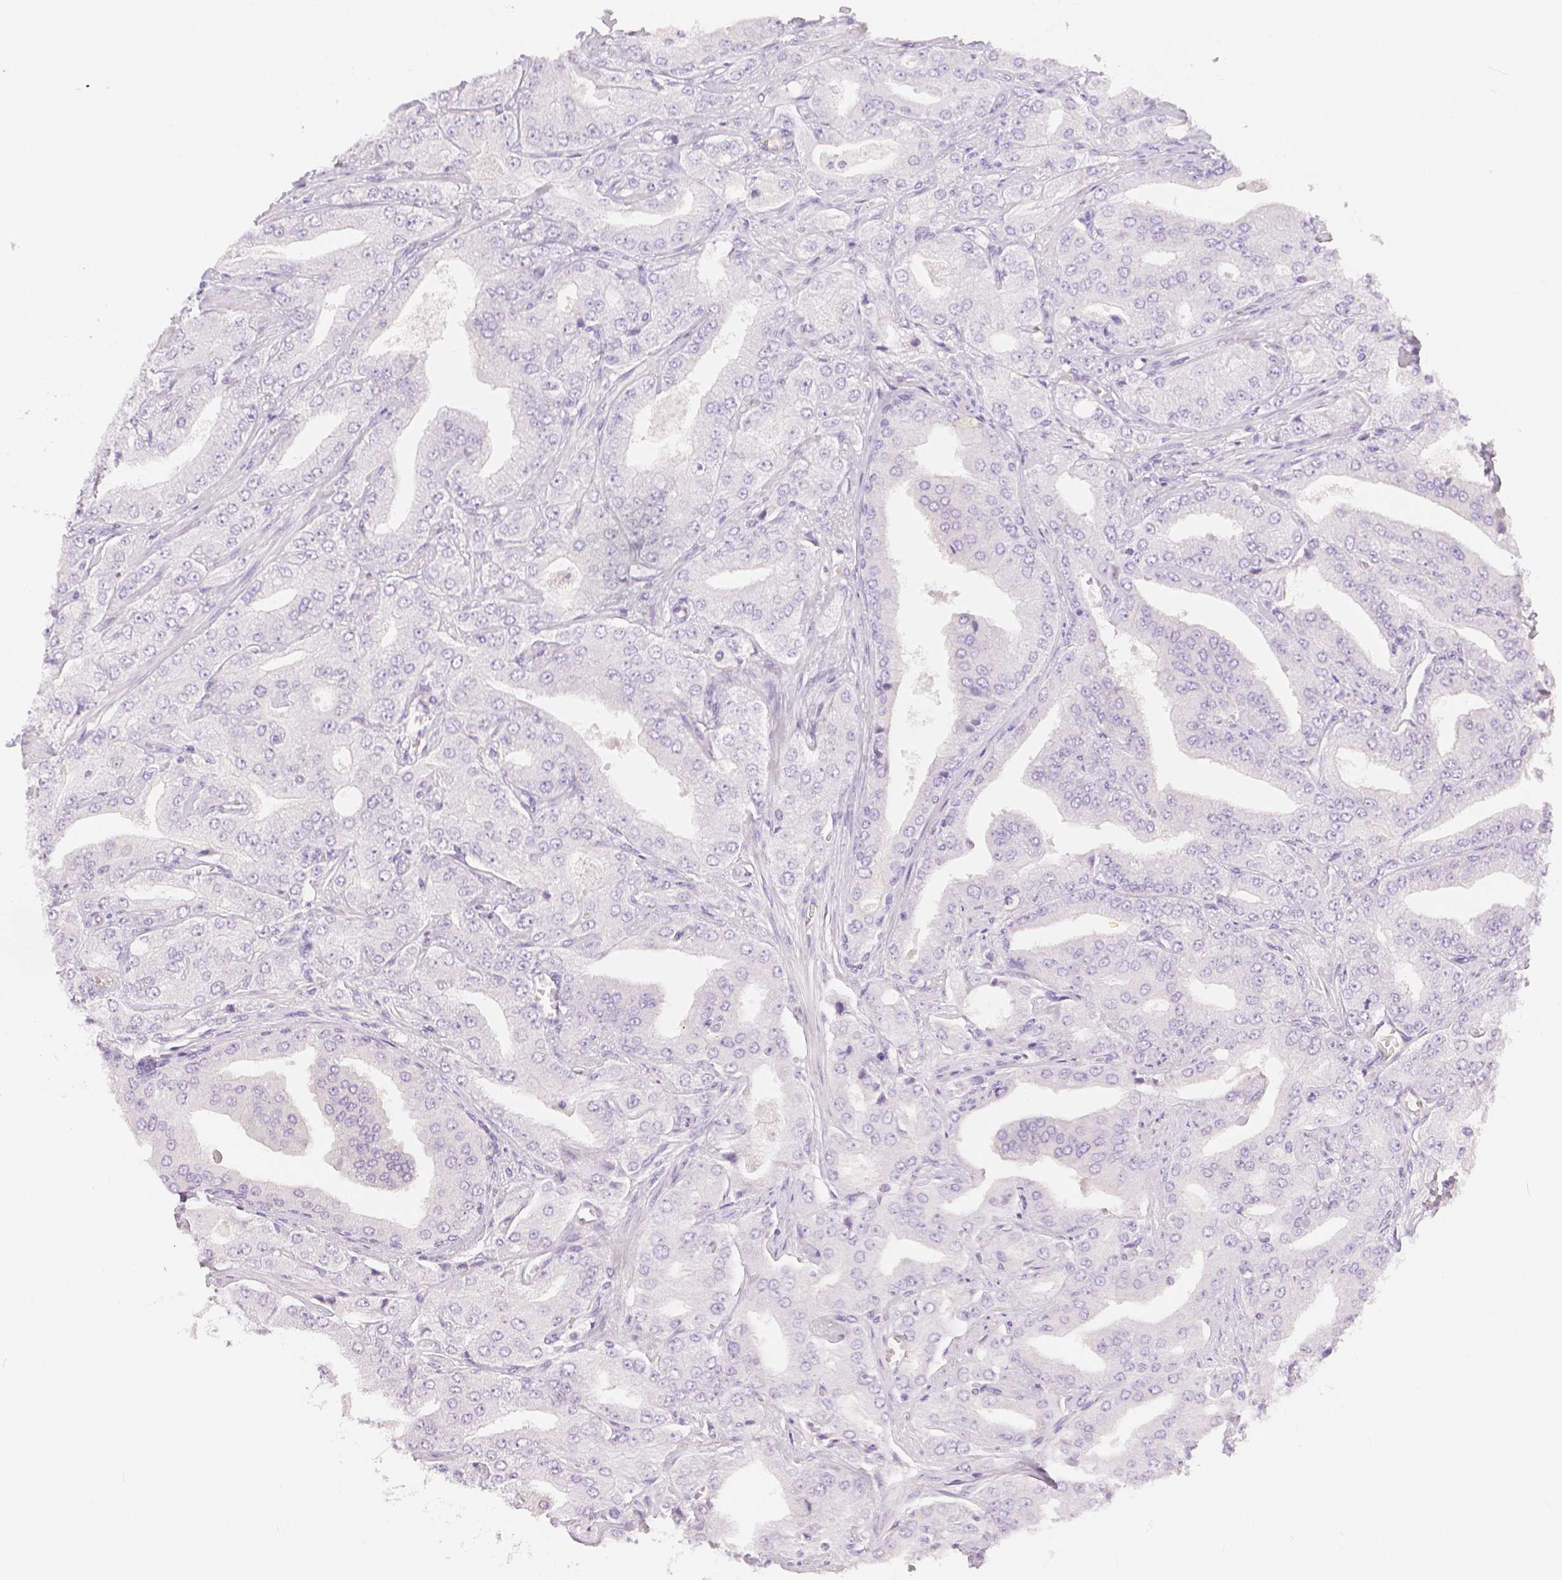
{"staining": {"intensity": "negative", "quantity": "none", "location": "none"}, "tissue": "prostate cancer", "cell_type": "Tumor cells", "image_type": "cancer", "snomed": [{"axis": "morphology", "description": "Adenocarcinoma, Low grade"}, {"axis": "topography", "description": "Prostate"}], "caption": "This is an immunohistochemistry image of prostate cancer. There is no expression in tumor cells.", "gene": "SLC27A5", "patient": {"sex": "male", "age": 60}}